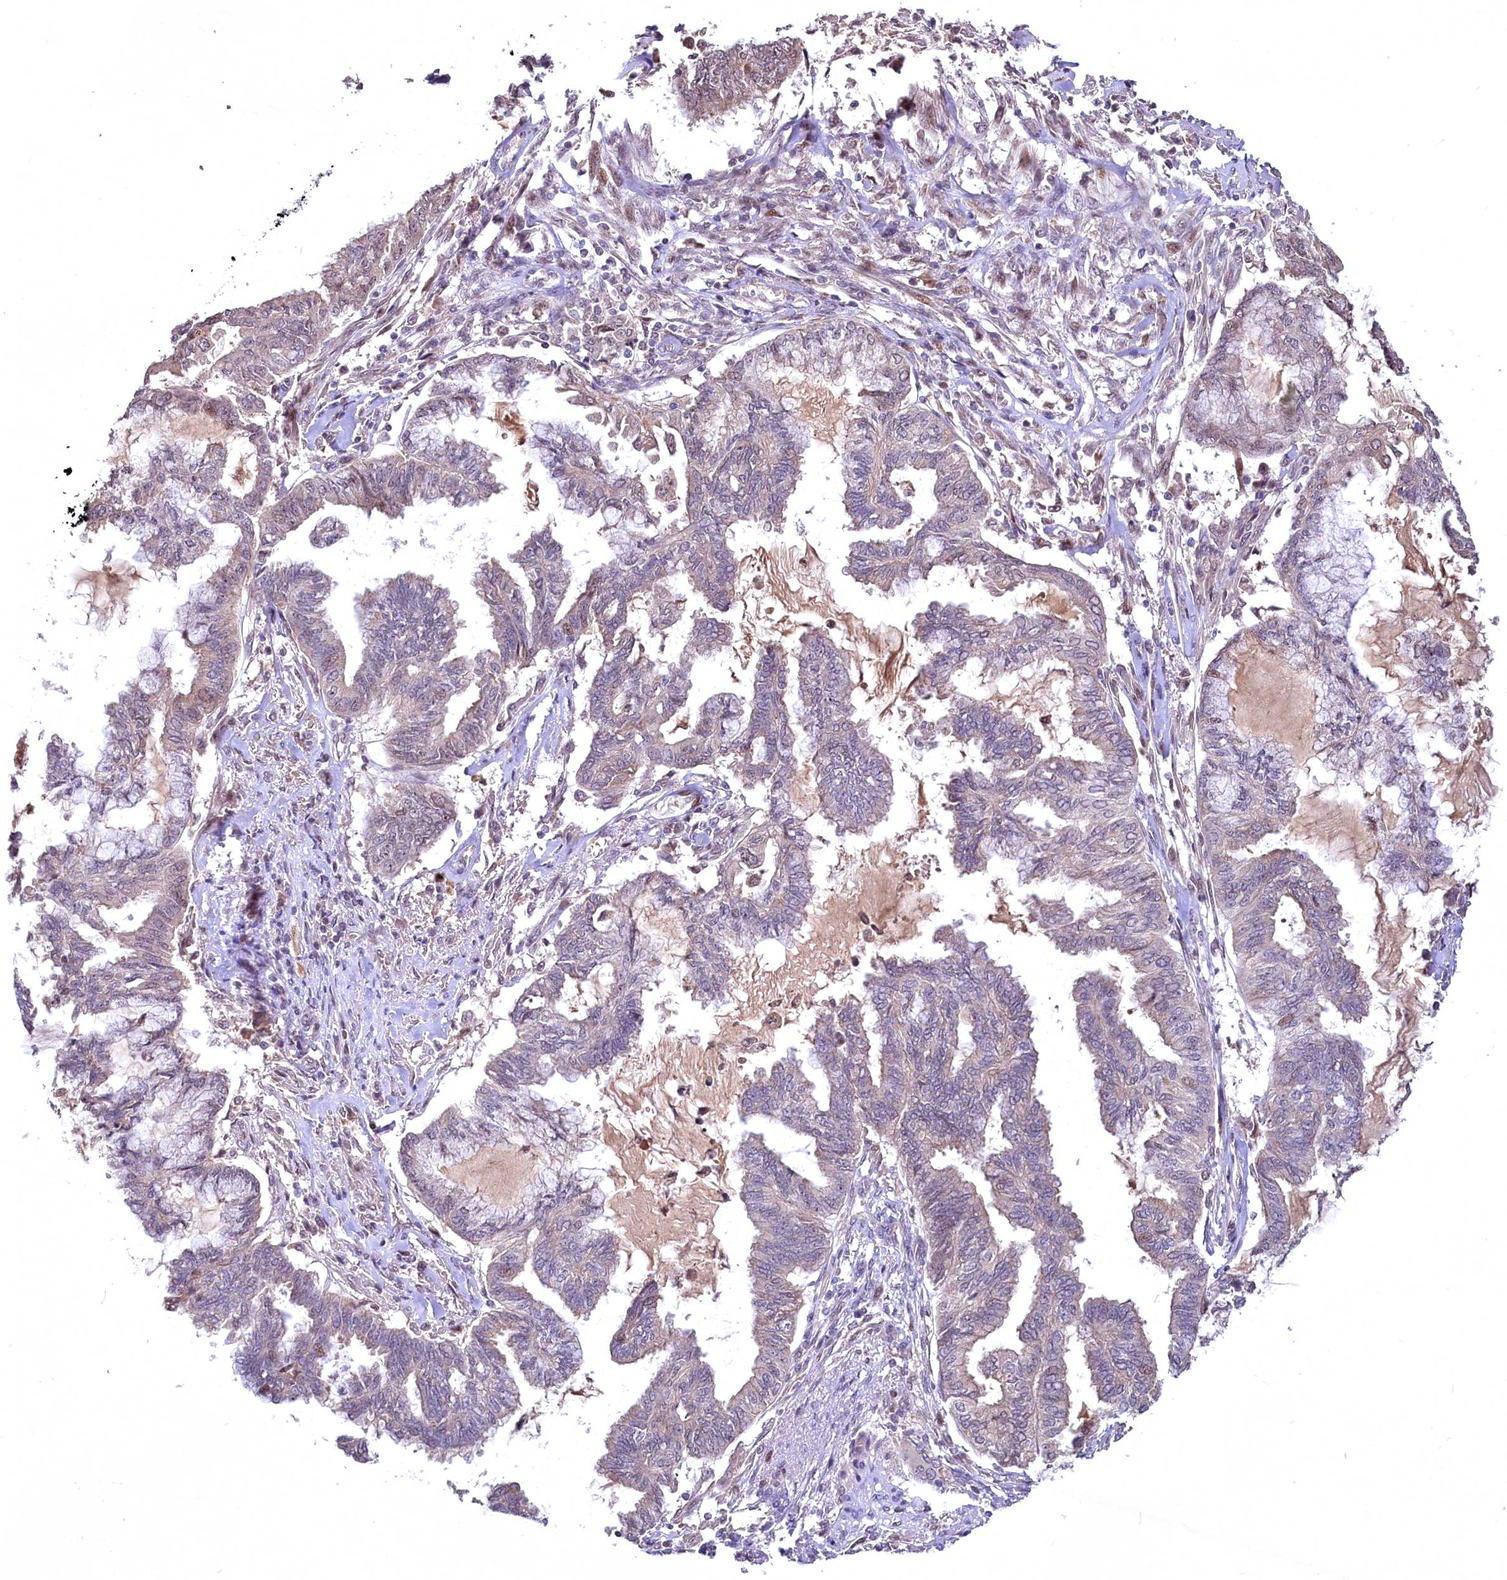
{"staining": {"intensity": "weak", "quantity": "<25%", "location": "cytoplasmic/membranous,nuclear"}, "tissue": "endometrial cancer", "cell_type": "Tumor cells", "image_type": "cancer", "snomed": [{"axis": "morphology", "description": "Adenocarcinoma, NOS"}, {"axis": "topography", "description": "Endometrium"}], "caption": "Protein analysis of endometrial cancer exhibits no significant staining in tumor cells.", "gene": "N4BP2L1", "patient": {"sex": "female", "age": 86}}